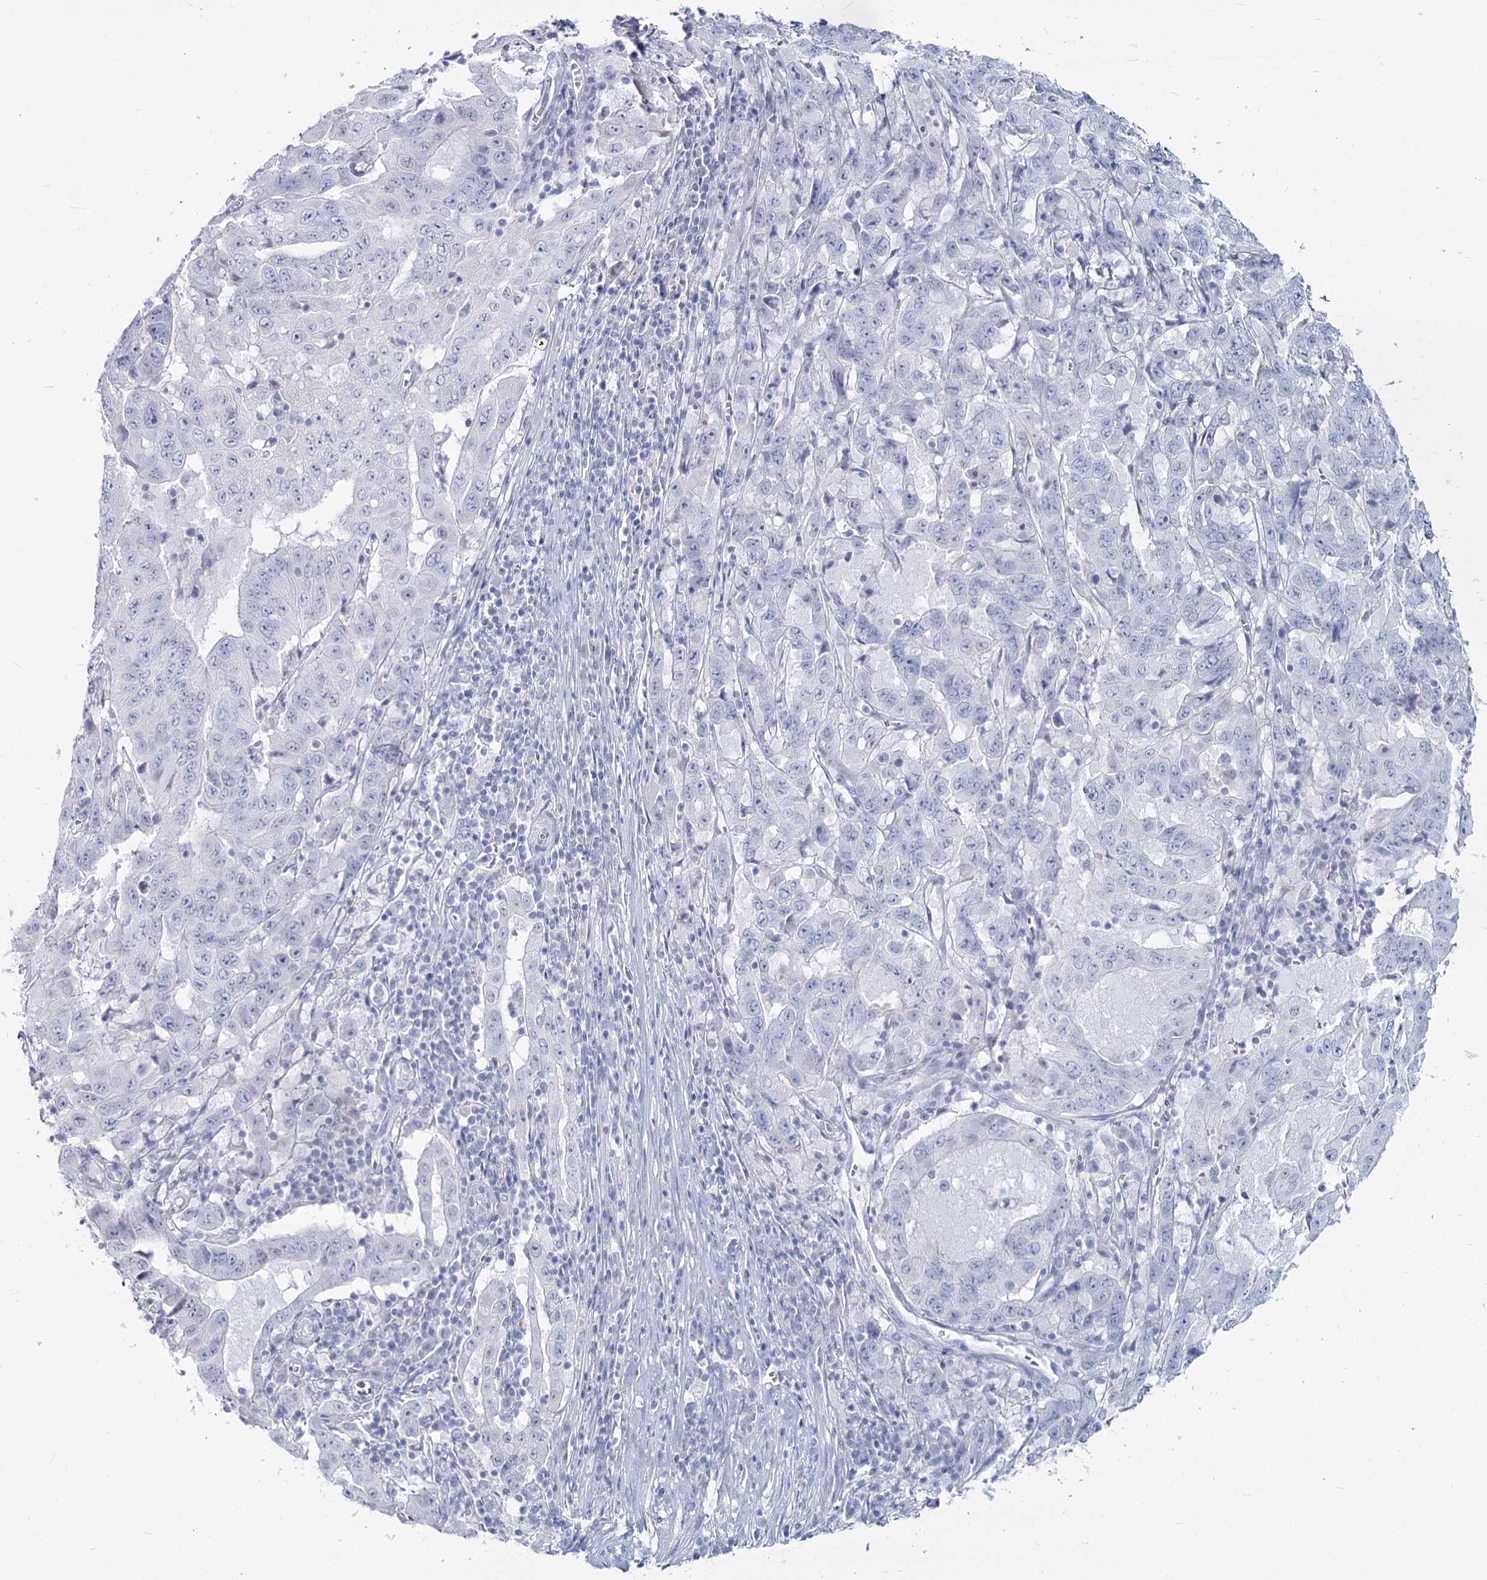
{"staining": {"intensity": "negative", "quantity": "none", "location": "none"}, "tissue": "pancreatic cancer", "cell_type": "Tumor cells", "image_type": "cancer", "snomed": [{"axis": "morphology", "description": "Adenocarcinoma, NOS"}, {"axis": "topography", "description": "Pancreas"}], "caption": "Micrograph shows no protein positivity in tumor cells of pancreatic cancer (adenocarcinoma) tissue. (Stains: DAB (3,3'-diaminobenzidine) immunohistochemistry with hematoxylin counter stain, Microscopy: brightfield microscopy at high magnification).", "gene": "SLC6A19", "patient": {"sex": "male", "age": 63}}